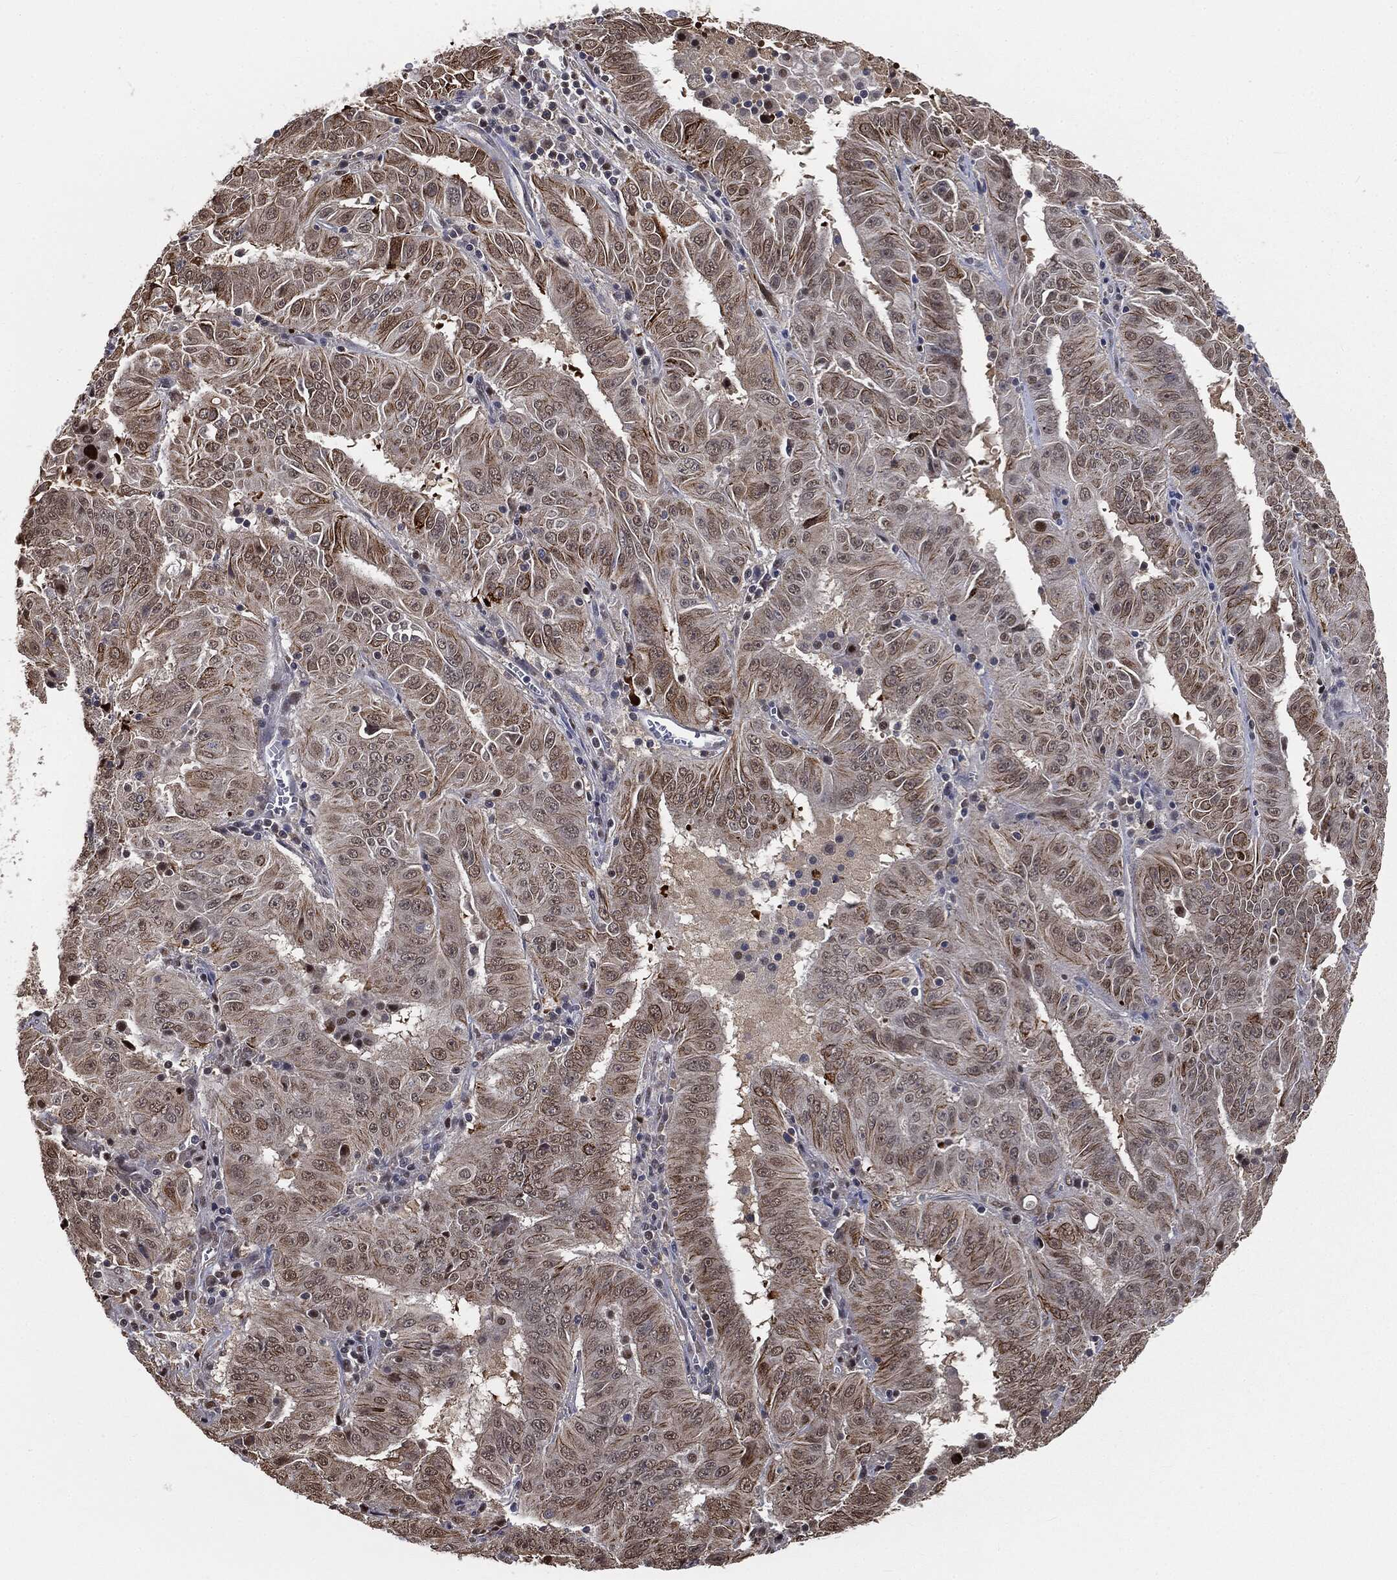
{"staining": {"intensity": "moderate", "quantity": "25%-75%", "location": "cytoplasmic/membranous,nuclear"}, "tissue": "pancreatic cancer", "cell_type": "Tumor cells", "image_type": "cancer", "snomed": [{"axis": "morphology", "description": "Adenocarcinoma, NOS"}, {"axis": "topography", "description": "Pancreas"}], "caption": "Protein staining displays moderate cytoplasmic/membranous and nuclear positivity in approximately 25%-75% of tumor cells in adenocarcinoma (pancreatic).", "gene": "SHLD2", "patient": {"sex": "male", "age": 63}}